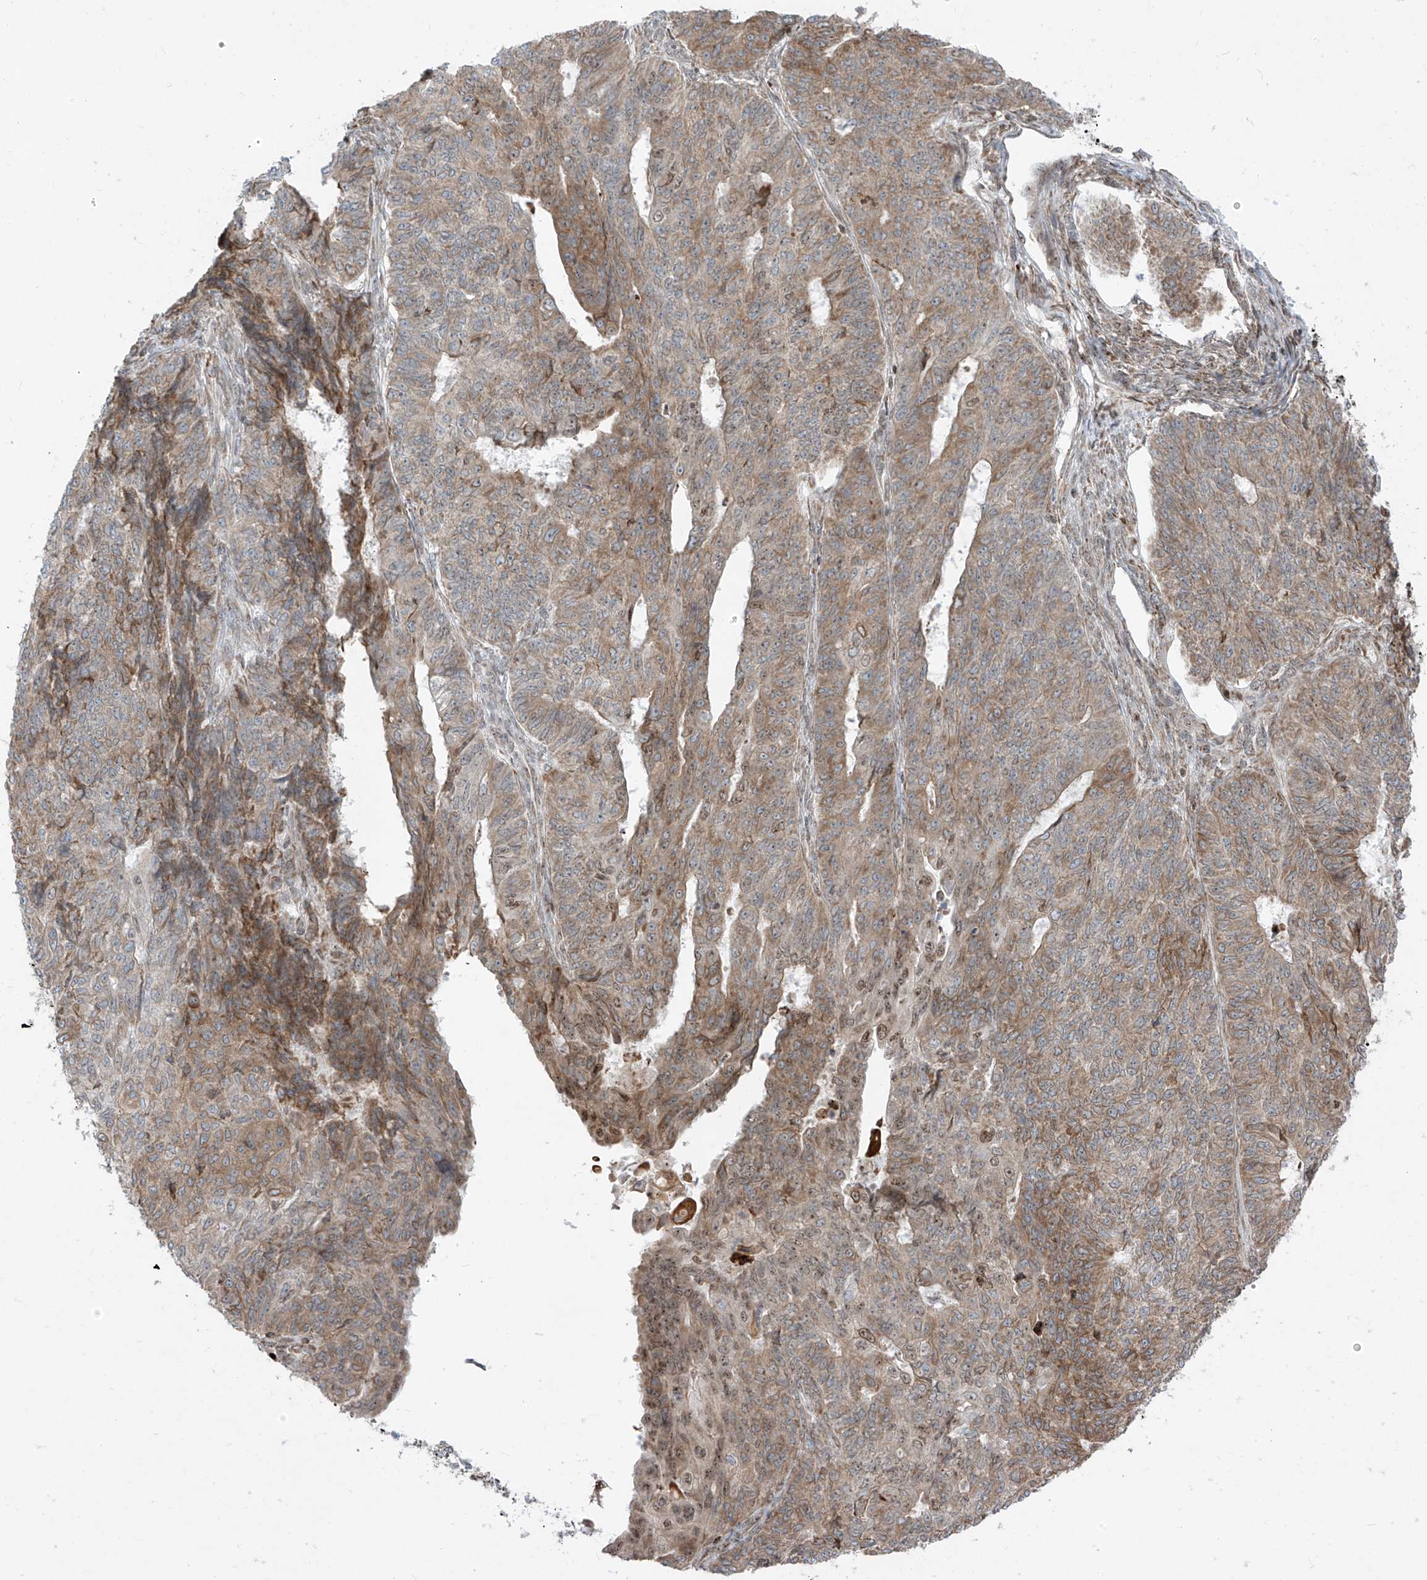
{"staining": {"intensity": "moderate", "quantity": ">75%", "location": "cytoplasmic/membranous"}, "tissue": "endometrial cancer", "cell_type": "Tumor cells", "image_type": "cancer", "snomed": [{"axis": "morphology", "description": "Adenocarcinoma, NOS"}, {"axis": "topography", "description": "Endometrium"}], "caption": "Immunohistochemical staining of endometrial cancer (adenocarcinoma) reveals medium levels of moderate cytoplasmic/membranous protein expression in about >75% of tumor cells.", "gene": "ZBTB8A", "patient": {"sex": "female", "age": 32}}